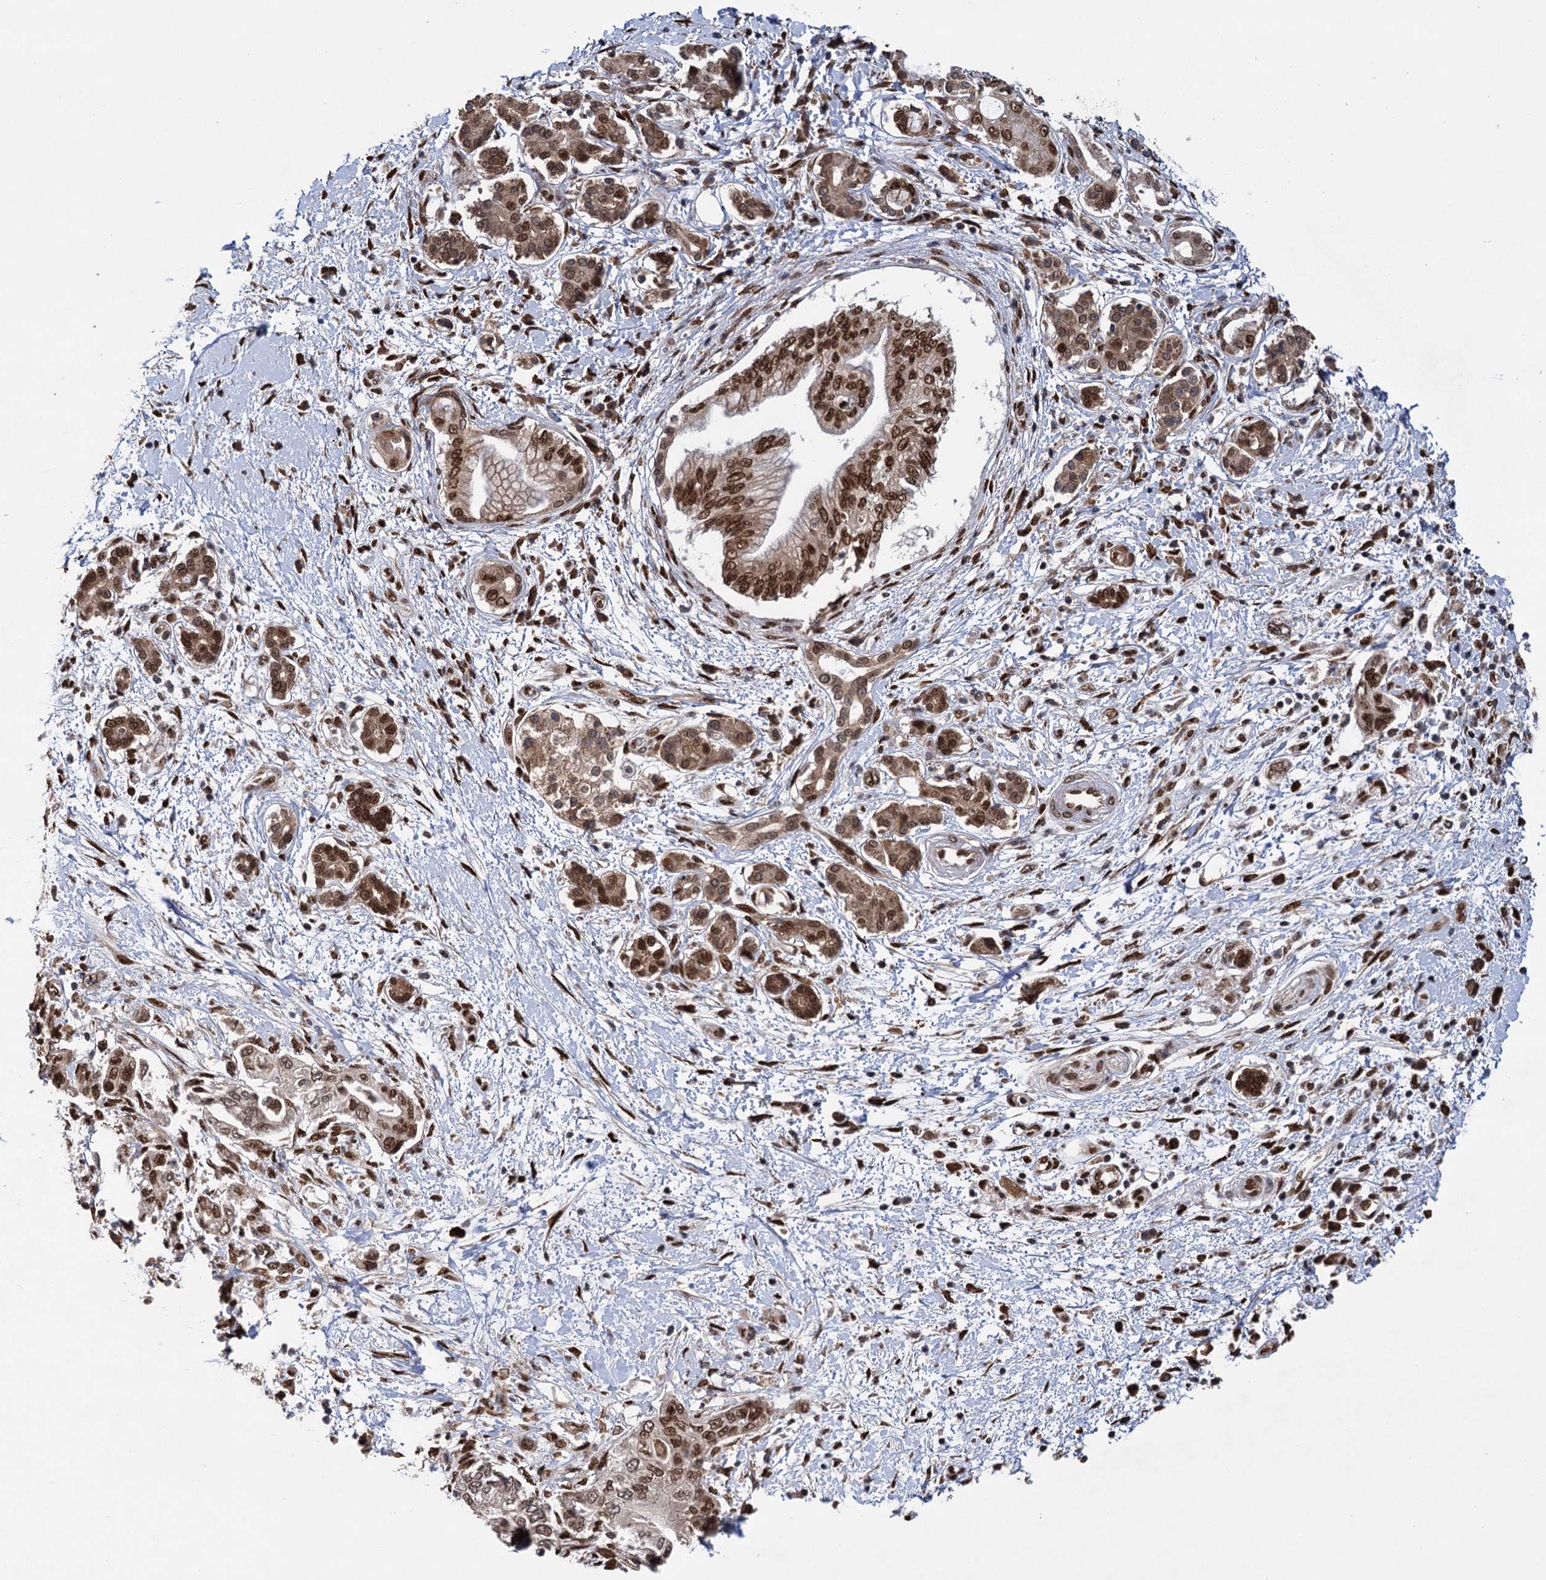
{"staining": {"intensity": "moderate", "quantity": ">75%", "location": "nuclear"}, "tissue": "pancreatic cancer", "cell_type": "Tumor cells", "image_type": "cancer", "snomed": [{"axis": "morphology", "description": "Adenocarcinoma, NOS"}, {"axis": "topography", "description": "Pancreas"}], "caption": "There is medium levels of moderate nuclear staining in tumor cells of pancreatic cancer (adenocarcinoma), as demonstrated by immunohistochemical staining (brown color).", "gene": "MESD", "patient": {"sex": "female", "age": 73}}